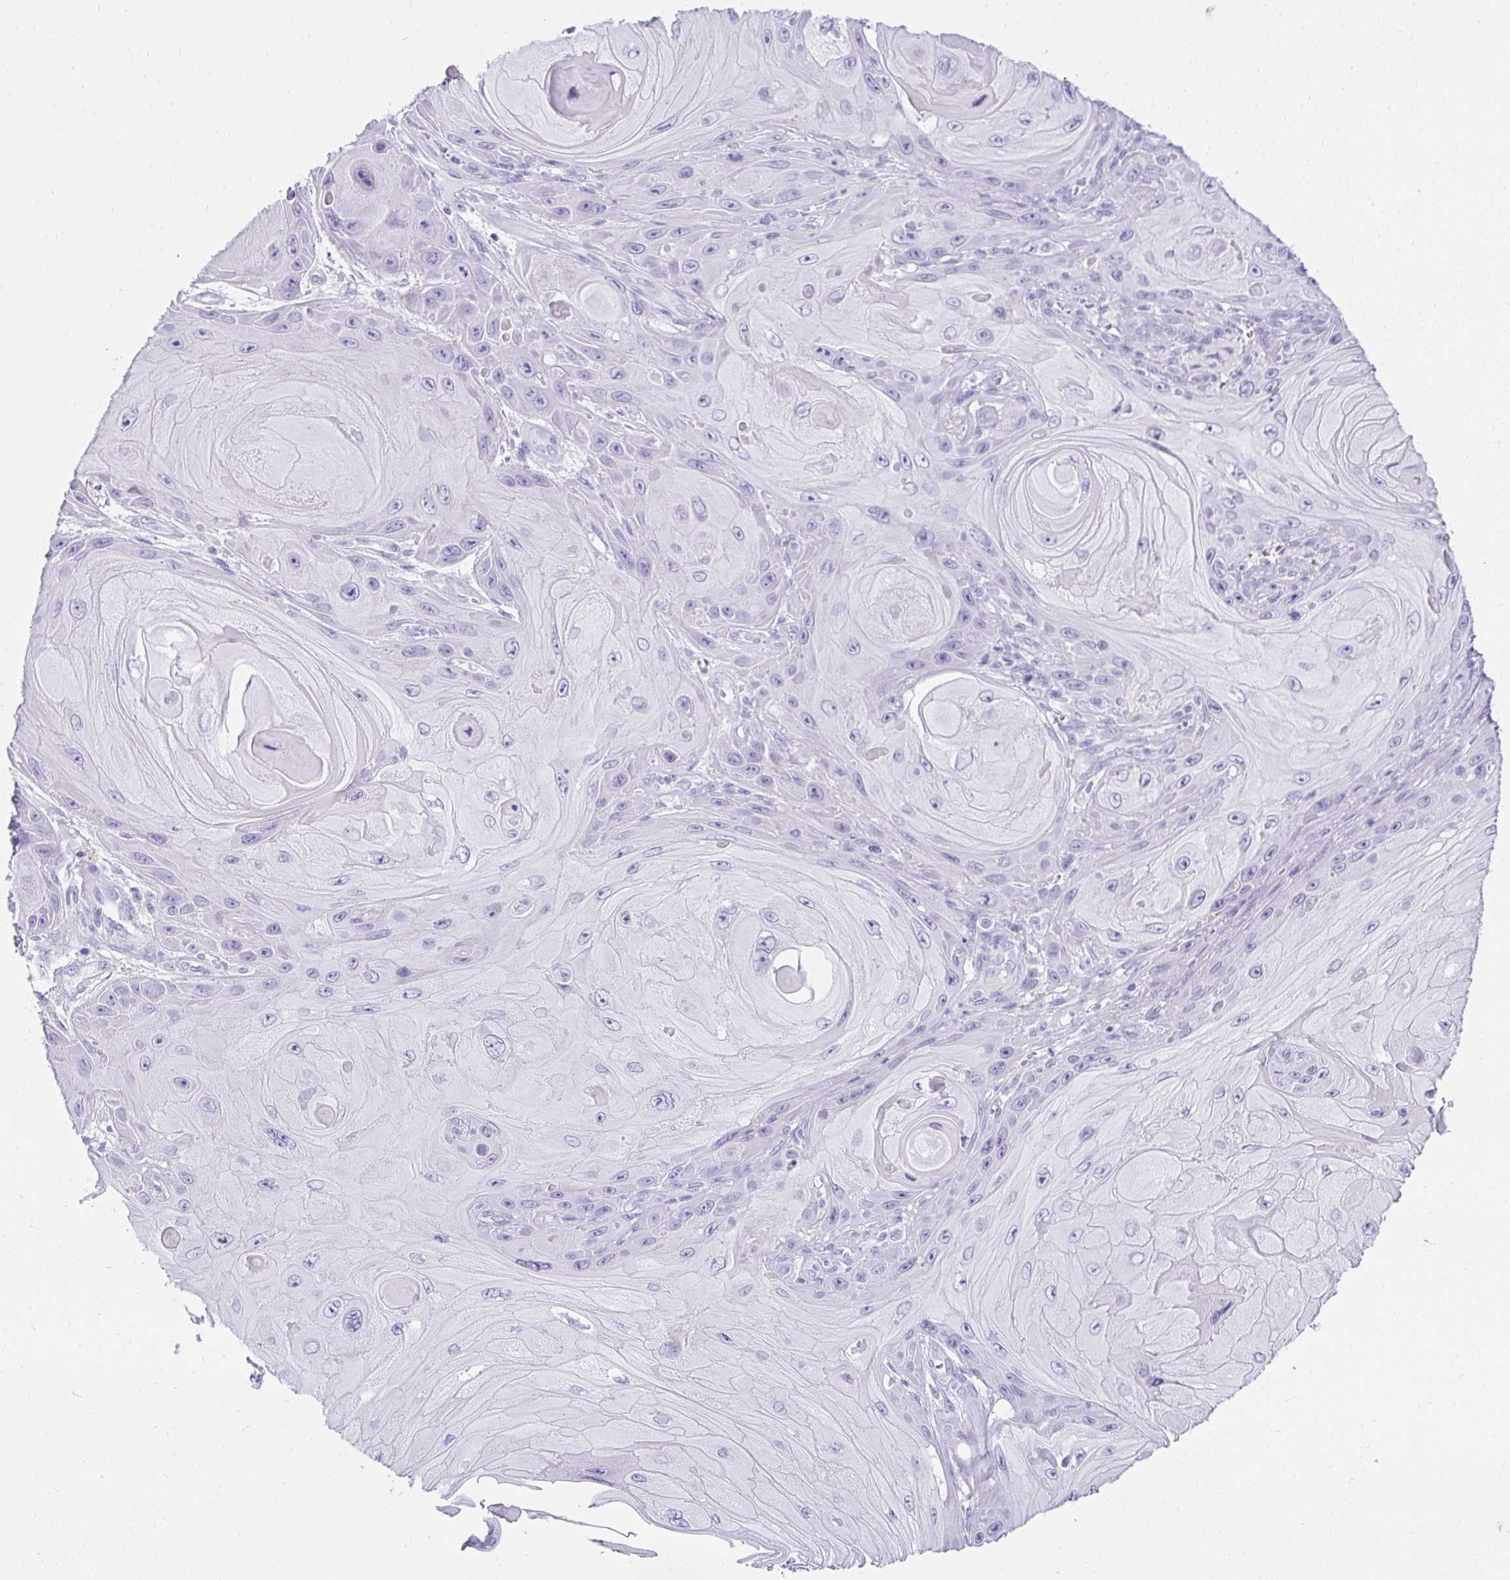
{"staining": {"intensity": "negative", "quantity": "none", "location": "none"}, "tissue": "skin cancer", "cell_type": "Tumor cells", "image_type": "cancer", "snomed": [{"axis": "morphology", "description": "Squamous cell carcinoma, NOS"}, {"axis": "topography", "description": "Skin"}], "caption": "High magnification brightfield microscopy of skin cancer (squamous cell carcinoma) stained with DAB (brown) and counterstained with hematoxylin (blue): tumor cells show no significant staining. (DAB (3,3'-diaminobenzidine) immunohistochemistry (IHC) visualized using brightfield microscopy, high magnification).", "gene": "TNNT1", "patient": {"sex": "female", "age": 94}}